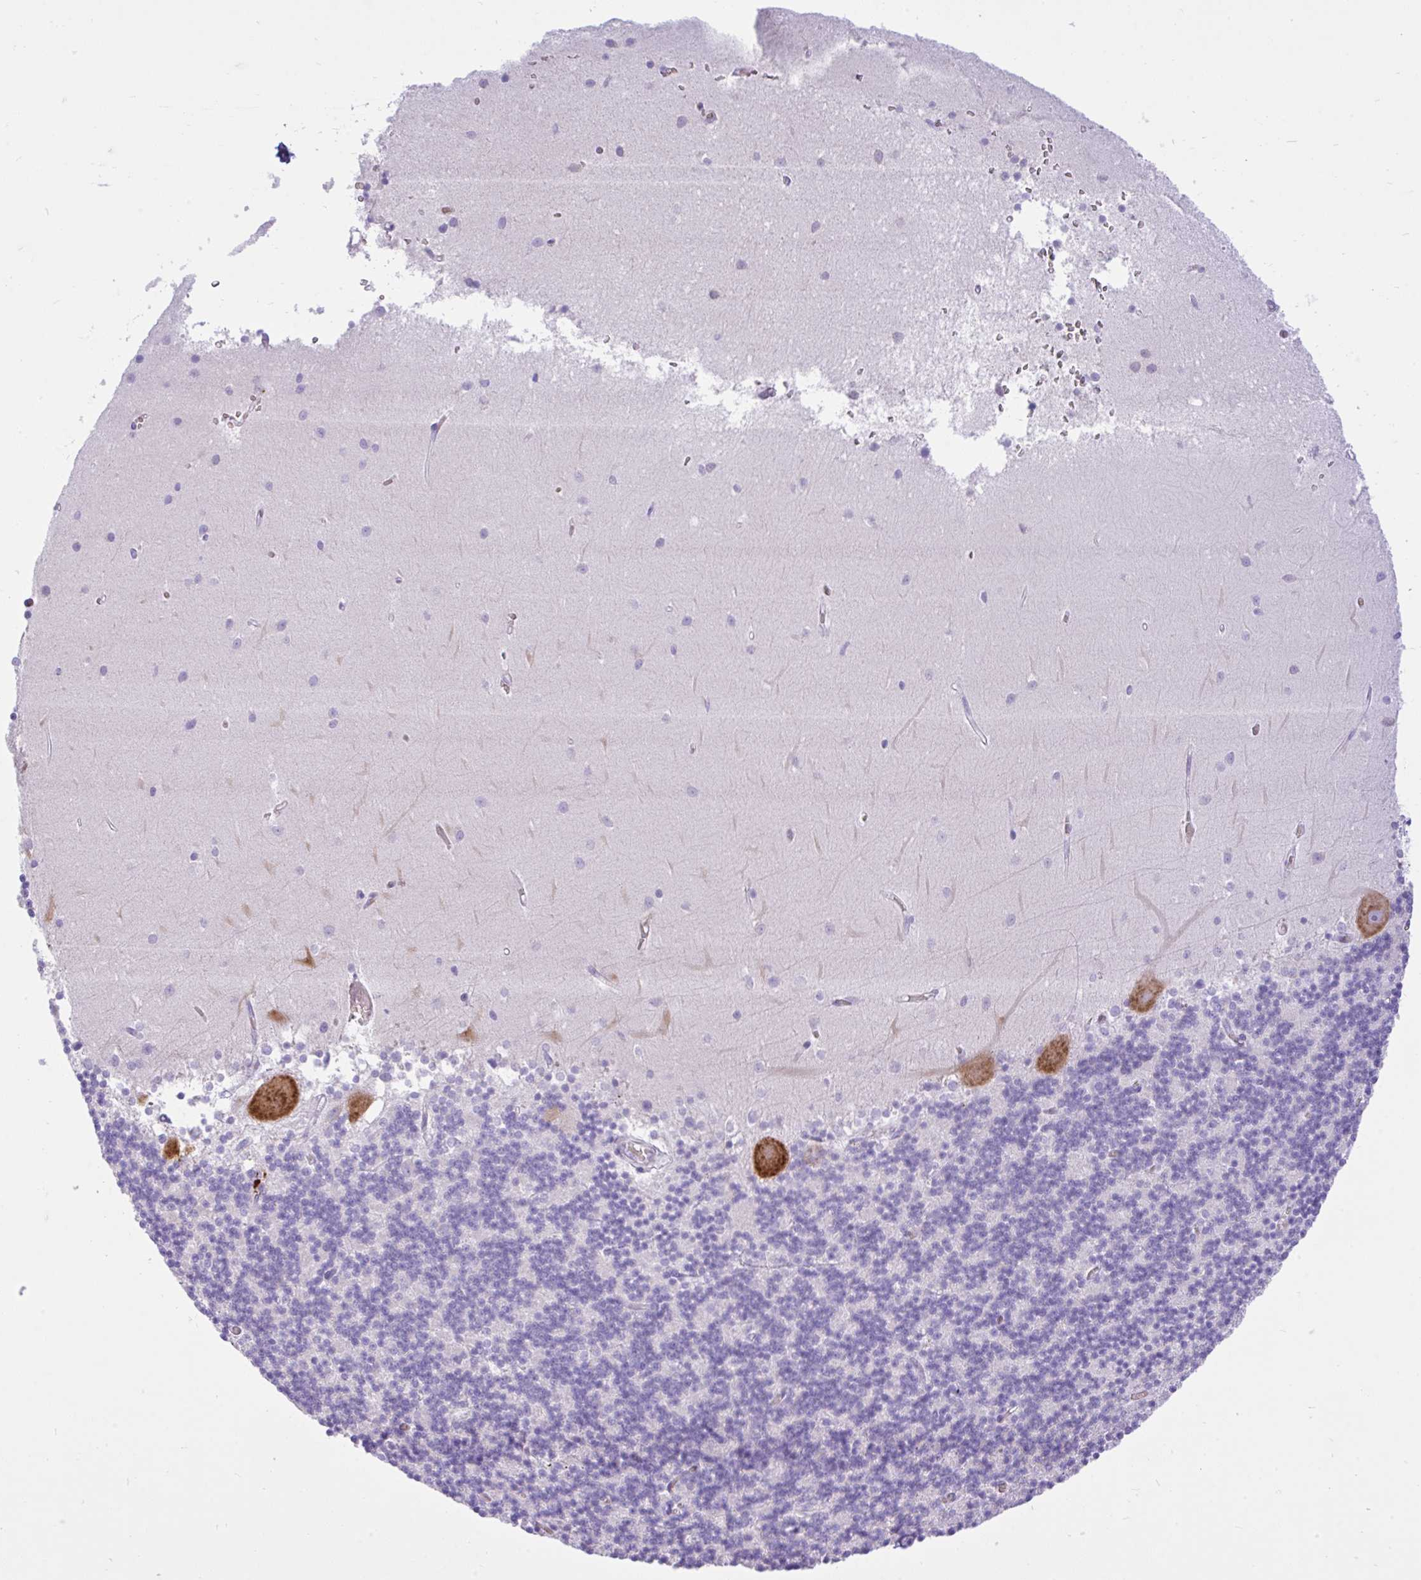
{"staining": {"intensity": "negative", "quantity": "none", "location": "none"}, "tissue": "cerebellum", "cell_type": "Cells in granular layer", "image_type": "normal", "snomed": [{"axis": "morphology", "description": "Normal tissue, NOS"}, {"axis": "topography", "description": "Cerebellum"}], "caption": "Immunohistochemistry (IHC) image of benign cerebellum: cerebellum stained with DAB (3,3'-diaminobenzidine) reveals no significant protein positivity in cells in granular layer.", "gene": "EEF1A1", "patient": {"sex": "male", "age": 54}}